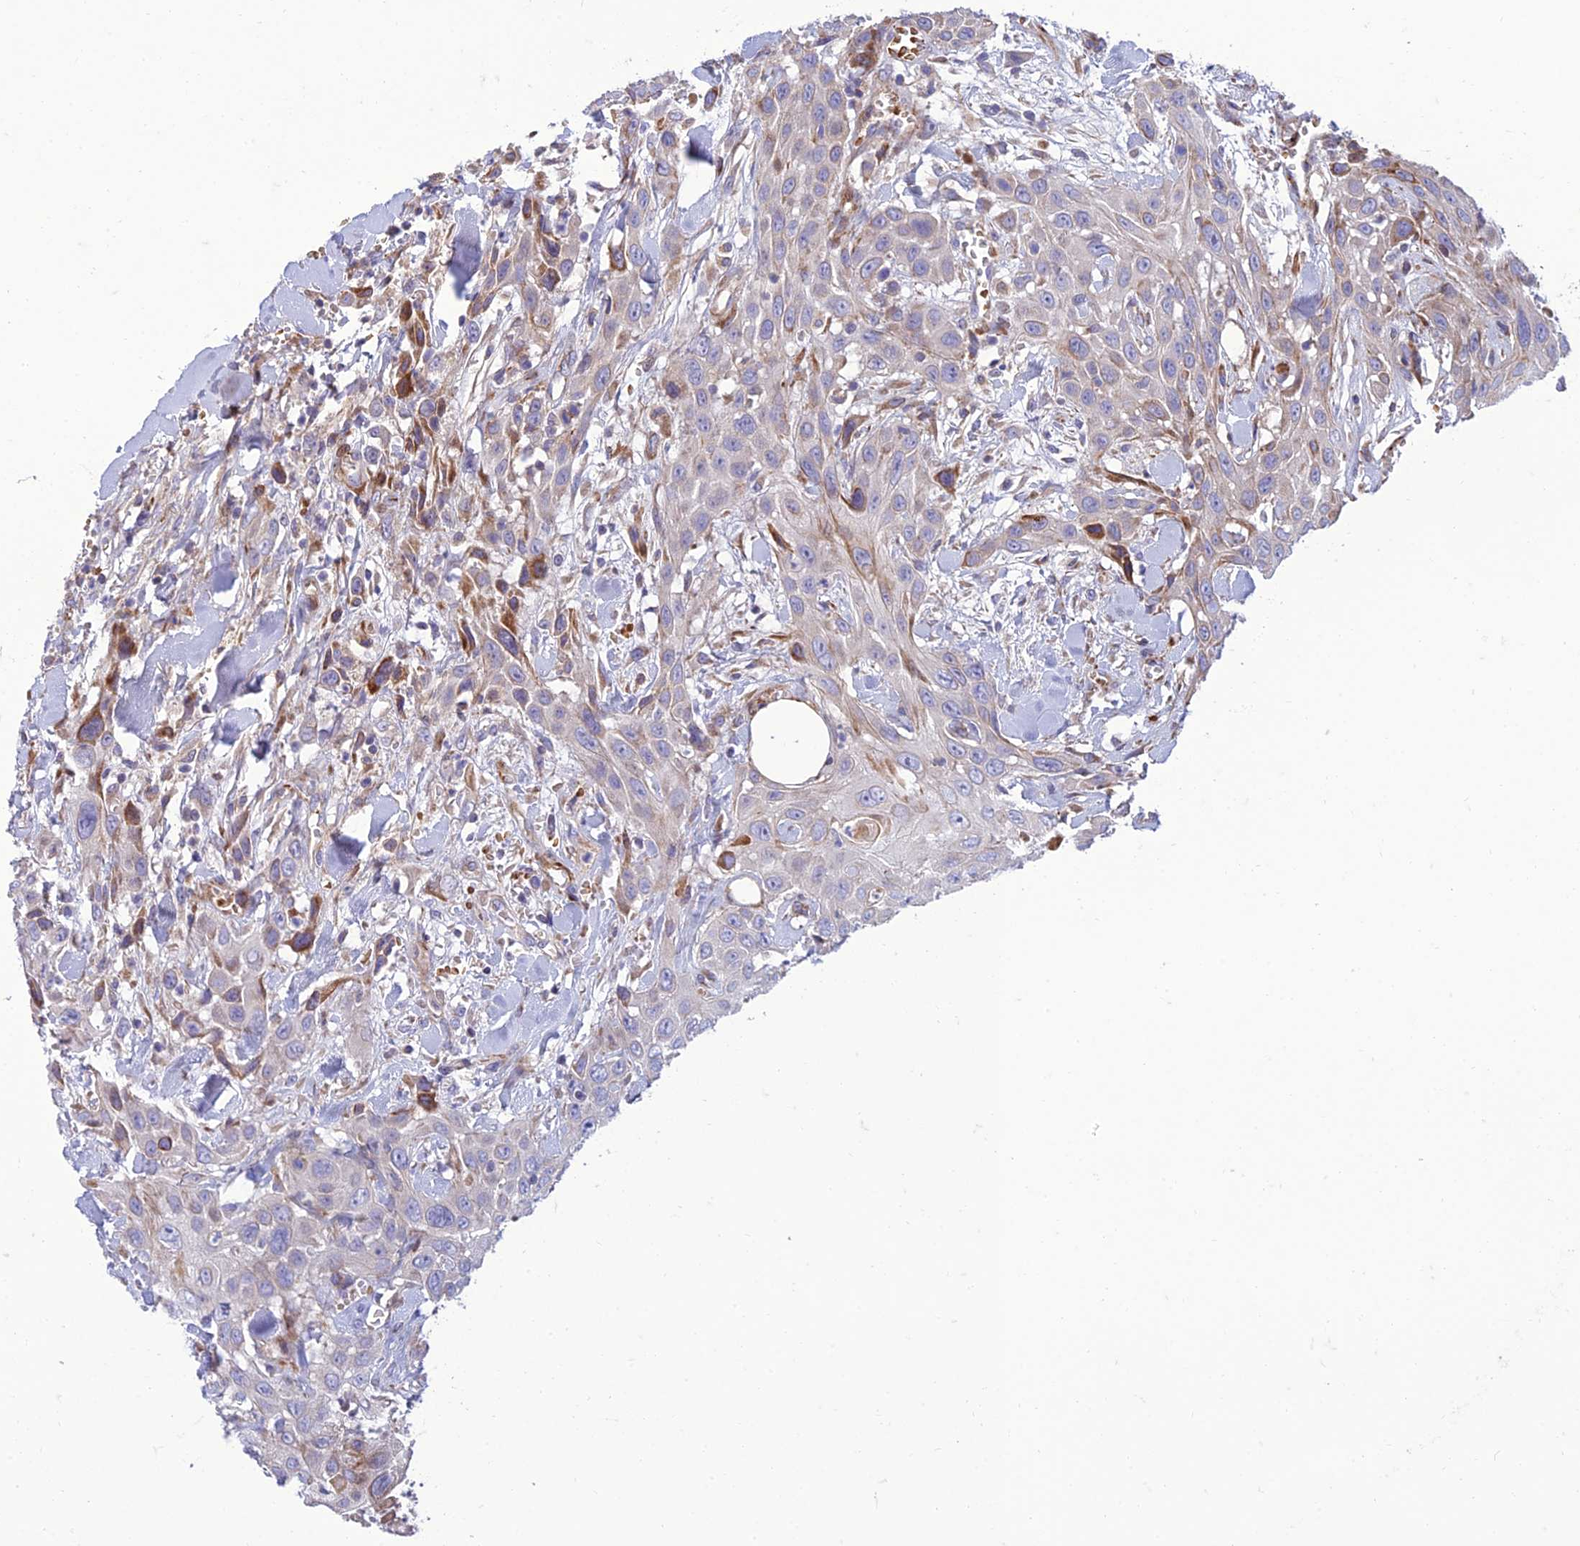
{"staining": {"intensity": "negative", "quantity": "none", "location": "none"}, "tissue": "head and neck cancer", "cell_type": "Tumor cells", "image_type": "cancer", "snomed": [{"axis": "morphology", "description": "Squamous cell carcinoma, NOS"}, {"axis": "topography", "description": "Head-Neck"}], "caption": "Immunohistochemistry image of human head and neck squamous cell carcinoma stained for a protein (brown), which reveals no expression in tumor cells.", "gene": "SEL1L3", "patient": {"sex": "male", "age": 81}}